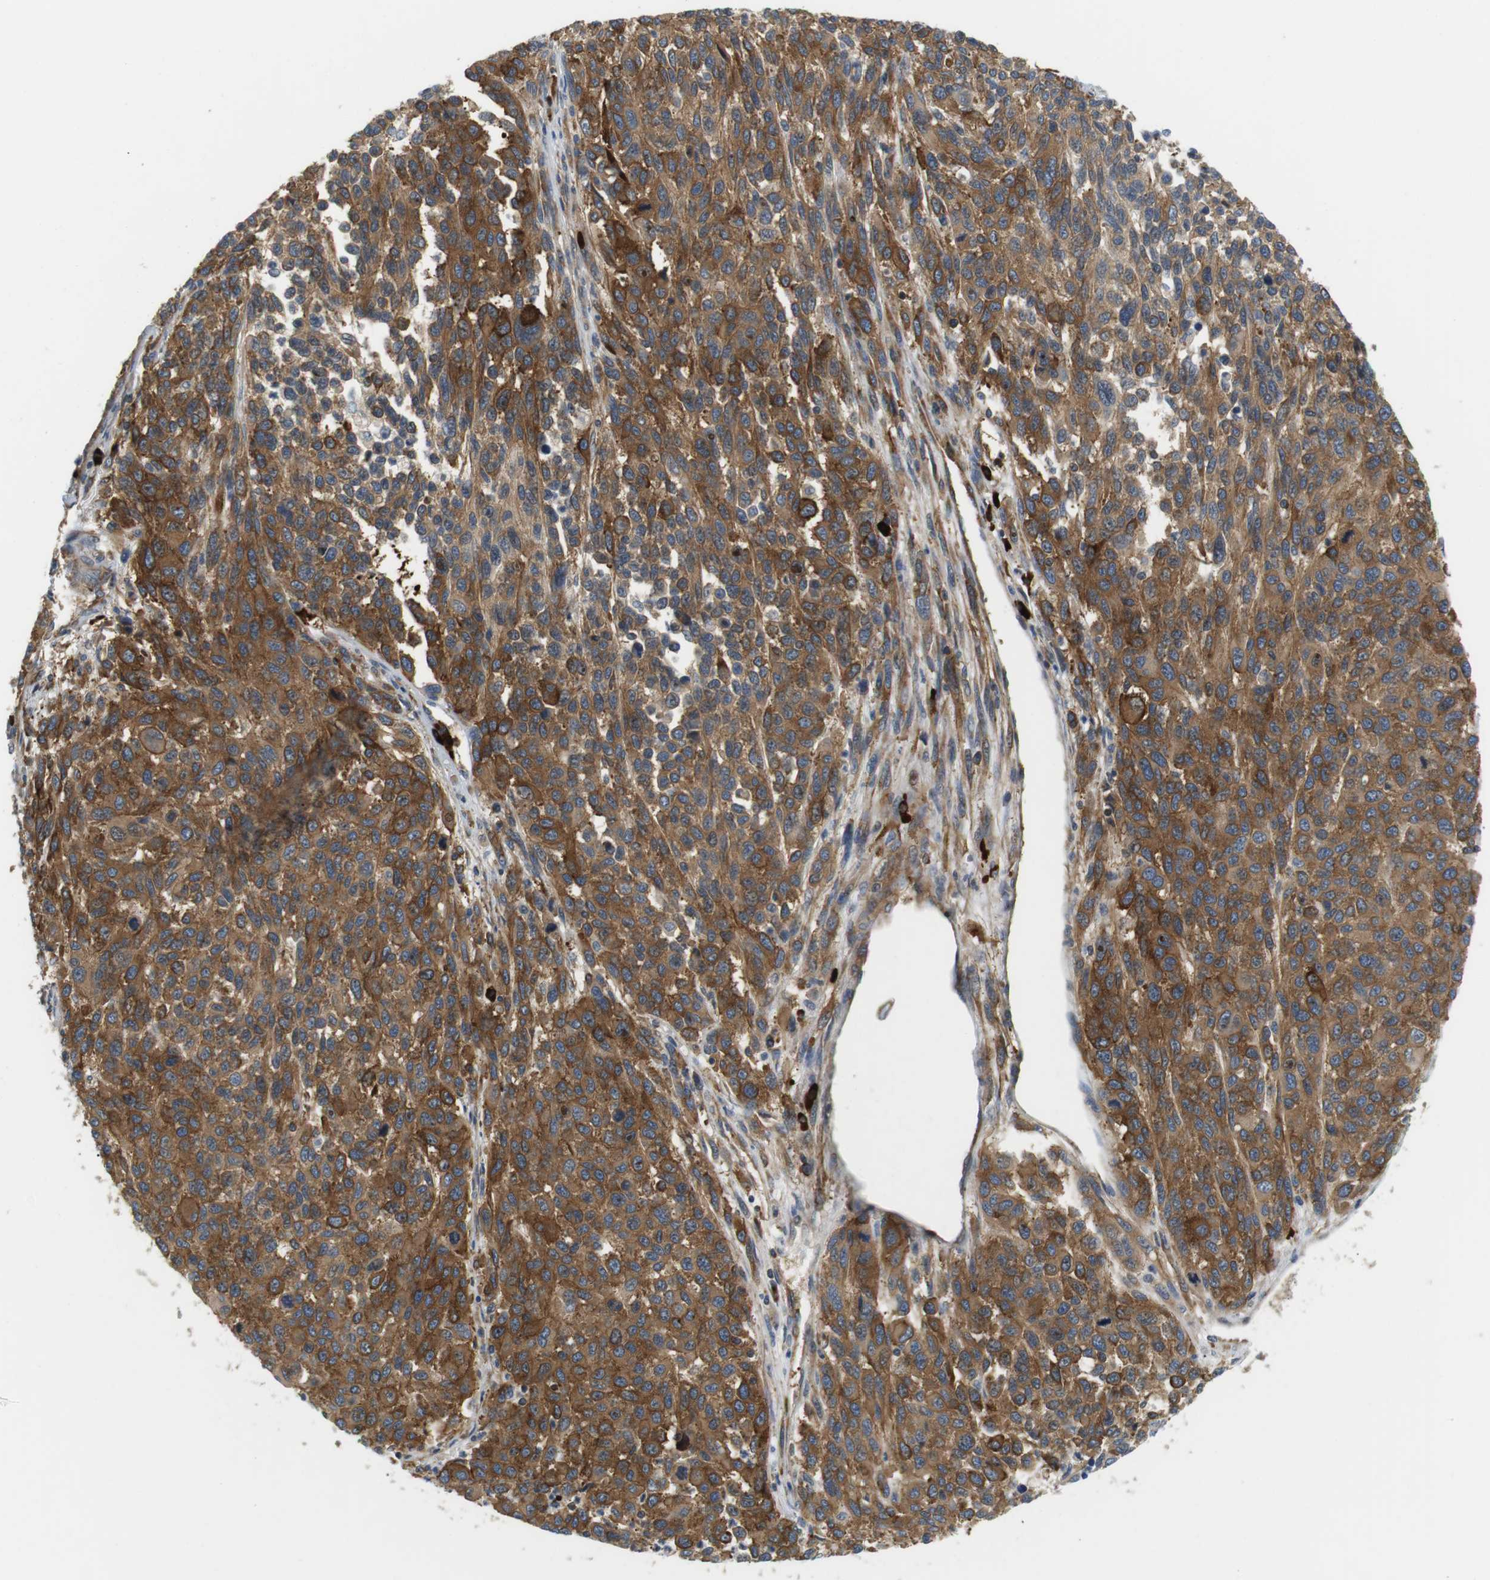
{"staining": {"intensity": "strong", "quantity": ">75%", "location": "cytoplasmic/membranous"}, "tissue": "melanoma", "cell_type": "Tumor cells", "image_type": "cancer", "snomed": [{"axis": "morphology", "description": "Malignant melanoma, Metastatic site"}, {"axis": "topography", "description": "Lymph node"}], "caption": "Immunohistochemistry (IHC) histopathology image of neoplastic tissue: human melanoma stained using immunohistochemistry (IHC) displays high levels of strong protein expression localized specifically in the cytoplasmic/membranous of tumor cells, appearing as a cytoplasmic/membranous brown color.", "gene": "TMEM200A", "patient": {"sex": "male", "age": 61}}